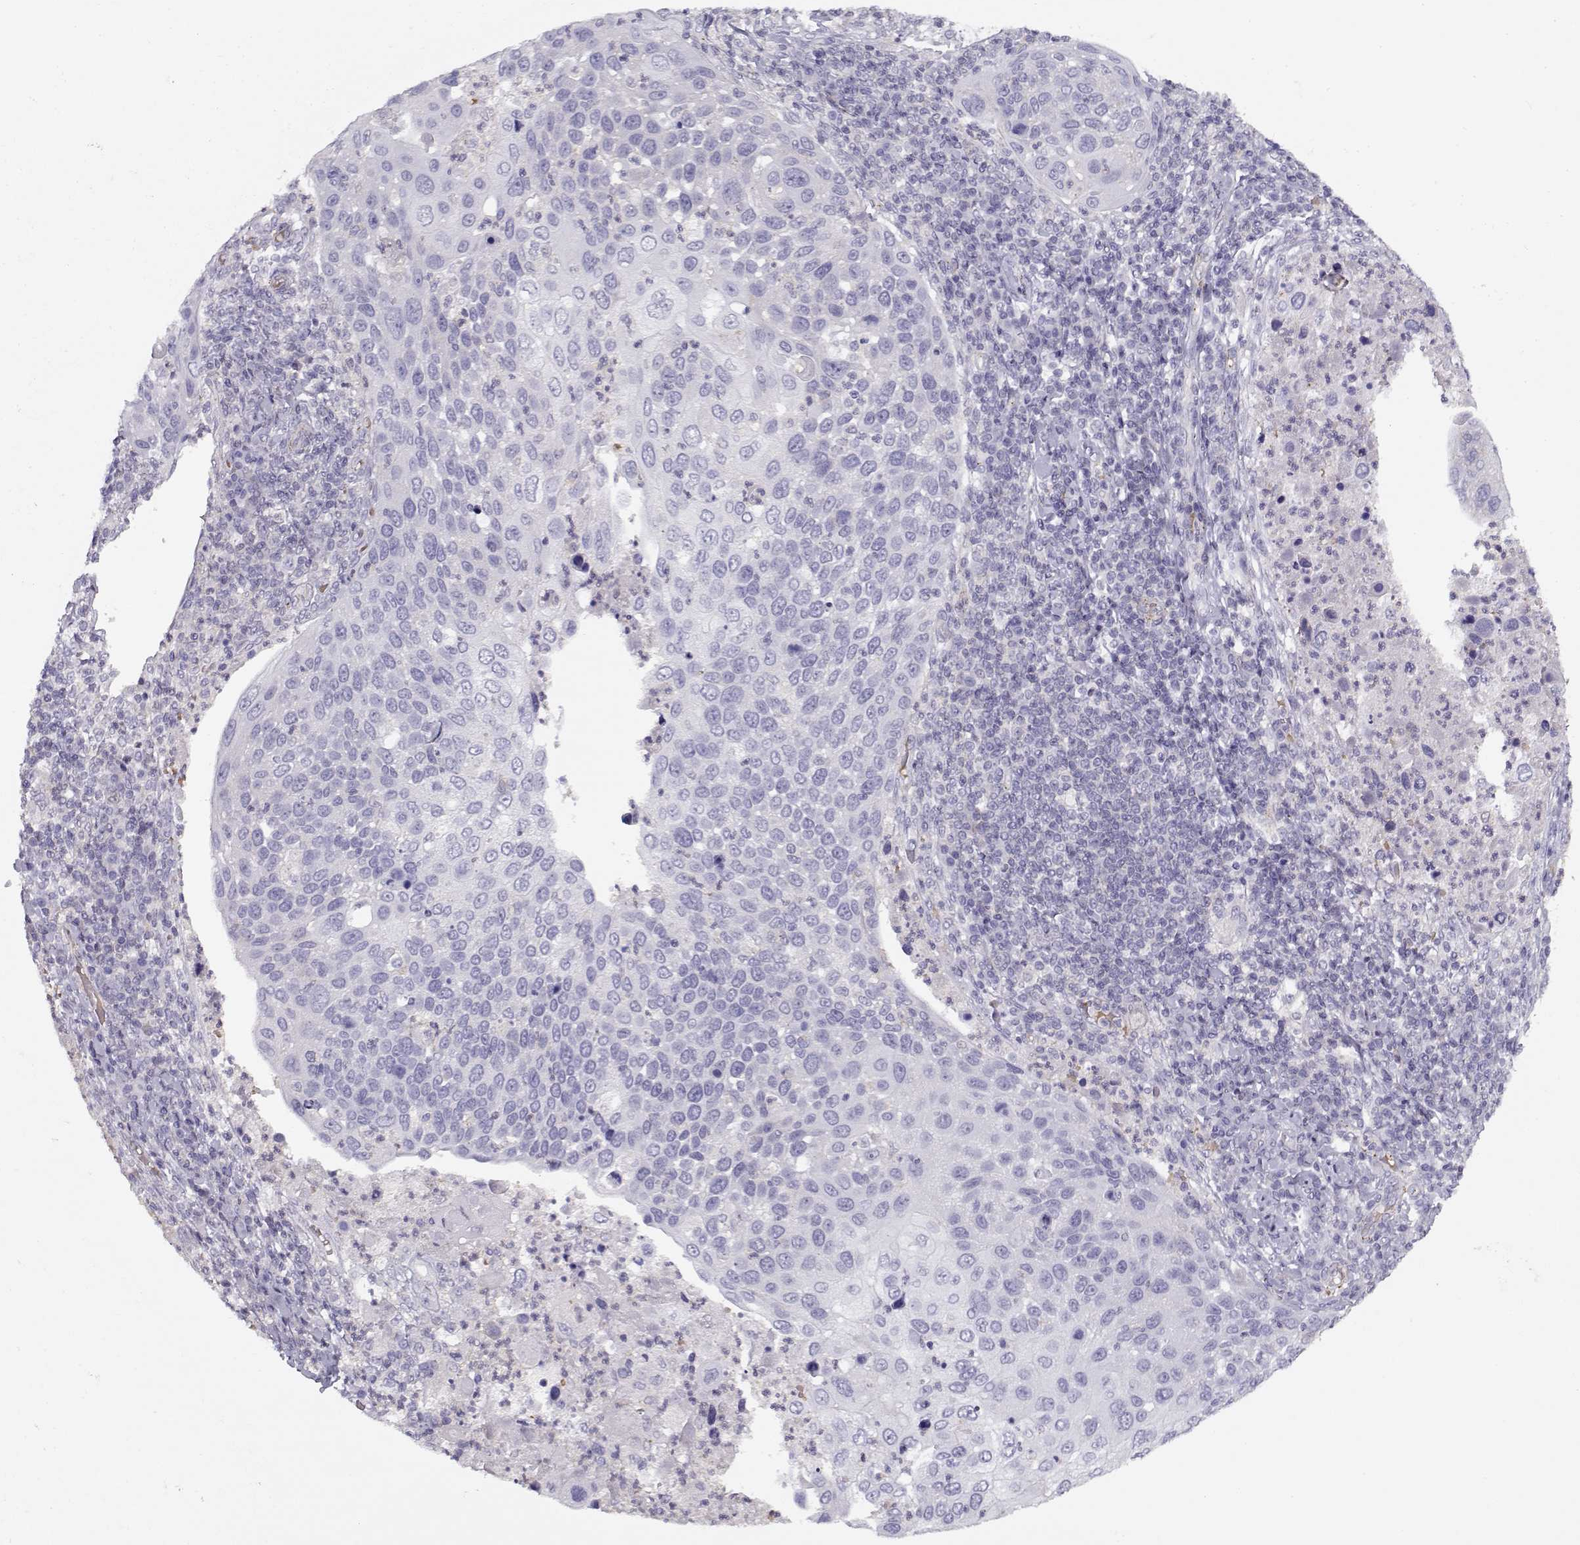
{"staining": {"intensity": "negative", "quantity": "none", "location": "none"}, "tissue": "cervical cancer", "cell_type": "Tumor cells", "image_type": "cancer", "snomed": [{"axis": "morphology", "description": "Squamous cell carcinoma, NOS"}, {"axis": "topography", "description": "Cervix"}], "caption": "Immunohistochemistry (IHC) micrograph of human squamous cell carcinoma (cervical) stained for a protein (brown), which reveals no expression in tumor cells. (DAB IHC, high magnification).", "gene": "MYO1A", "patient": {"sex": "female", "age": 54}}